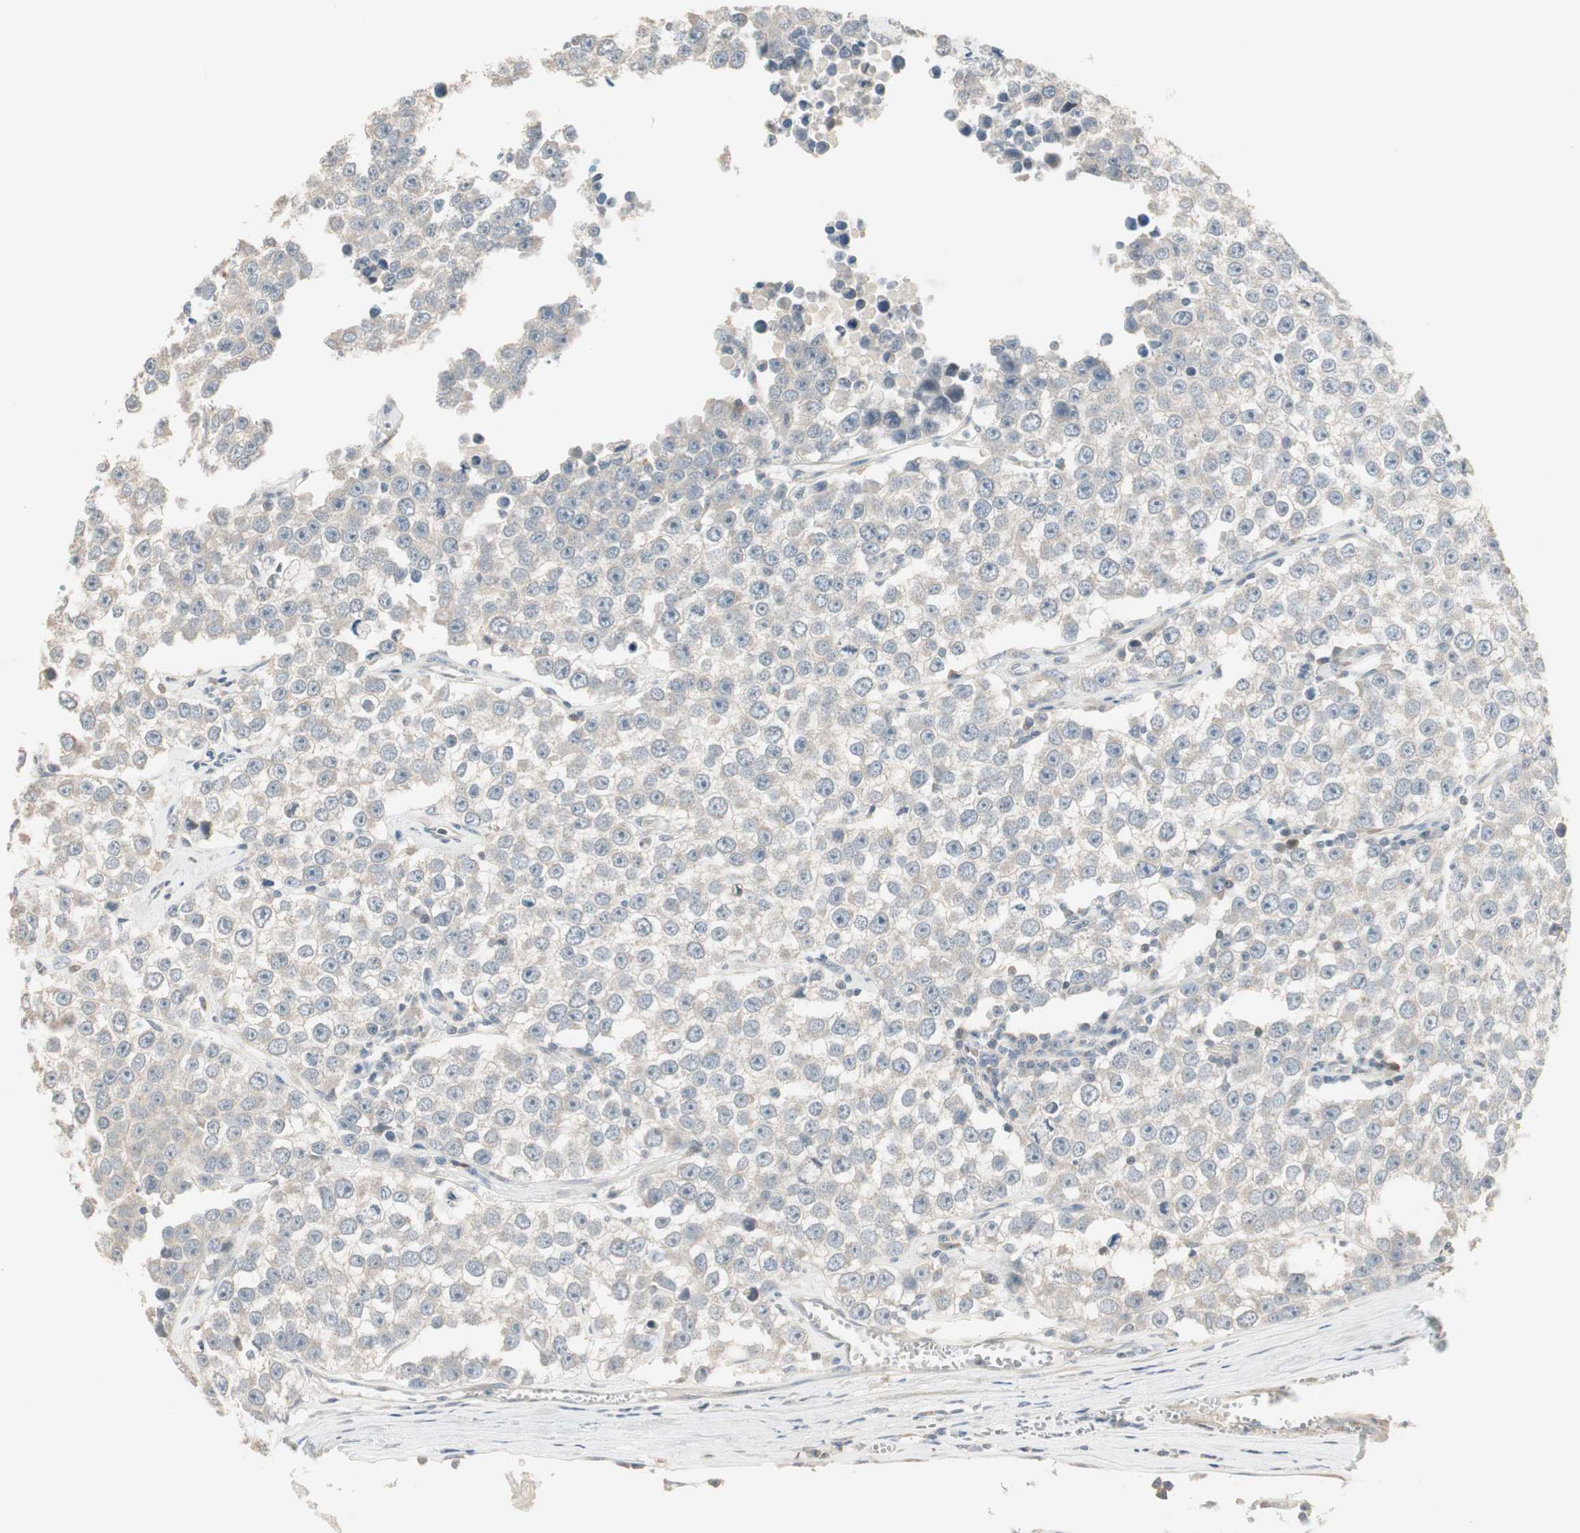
{"staining": {"intensity": "weak", "quantity": "25%-75%", "location": "cytoplasmic/membranous"}, "tissue": "testis cancer", "cell_type": "Tumor cells", "image_type": "cancer", "snomed": [{"axis": "morphology", "description": "Seminoma, NOS"}, {"axis": "morphology", "description": "Carcinoma, Embryonal, NOS"}, {"axis": "topography", "description": "Testis"}], "caption": "Embryonal carcinoma (testis) was stained to show a protein in brown. There is low levels of weak cytoplasmic/membranous staining in approximately 25%-75% of tumor cells. (Brightfield microscopy of DAB IHC at high magnification).", "gene": "PDZK1", "patient": {"sex": "male", "age": 52}}